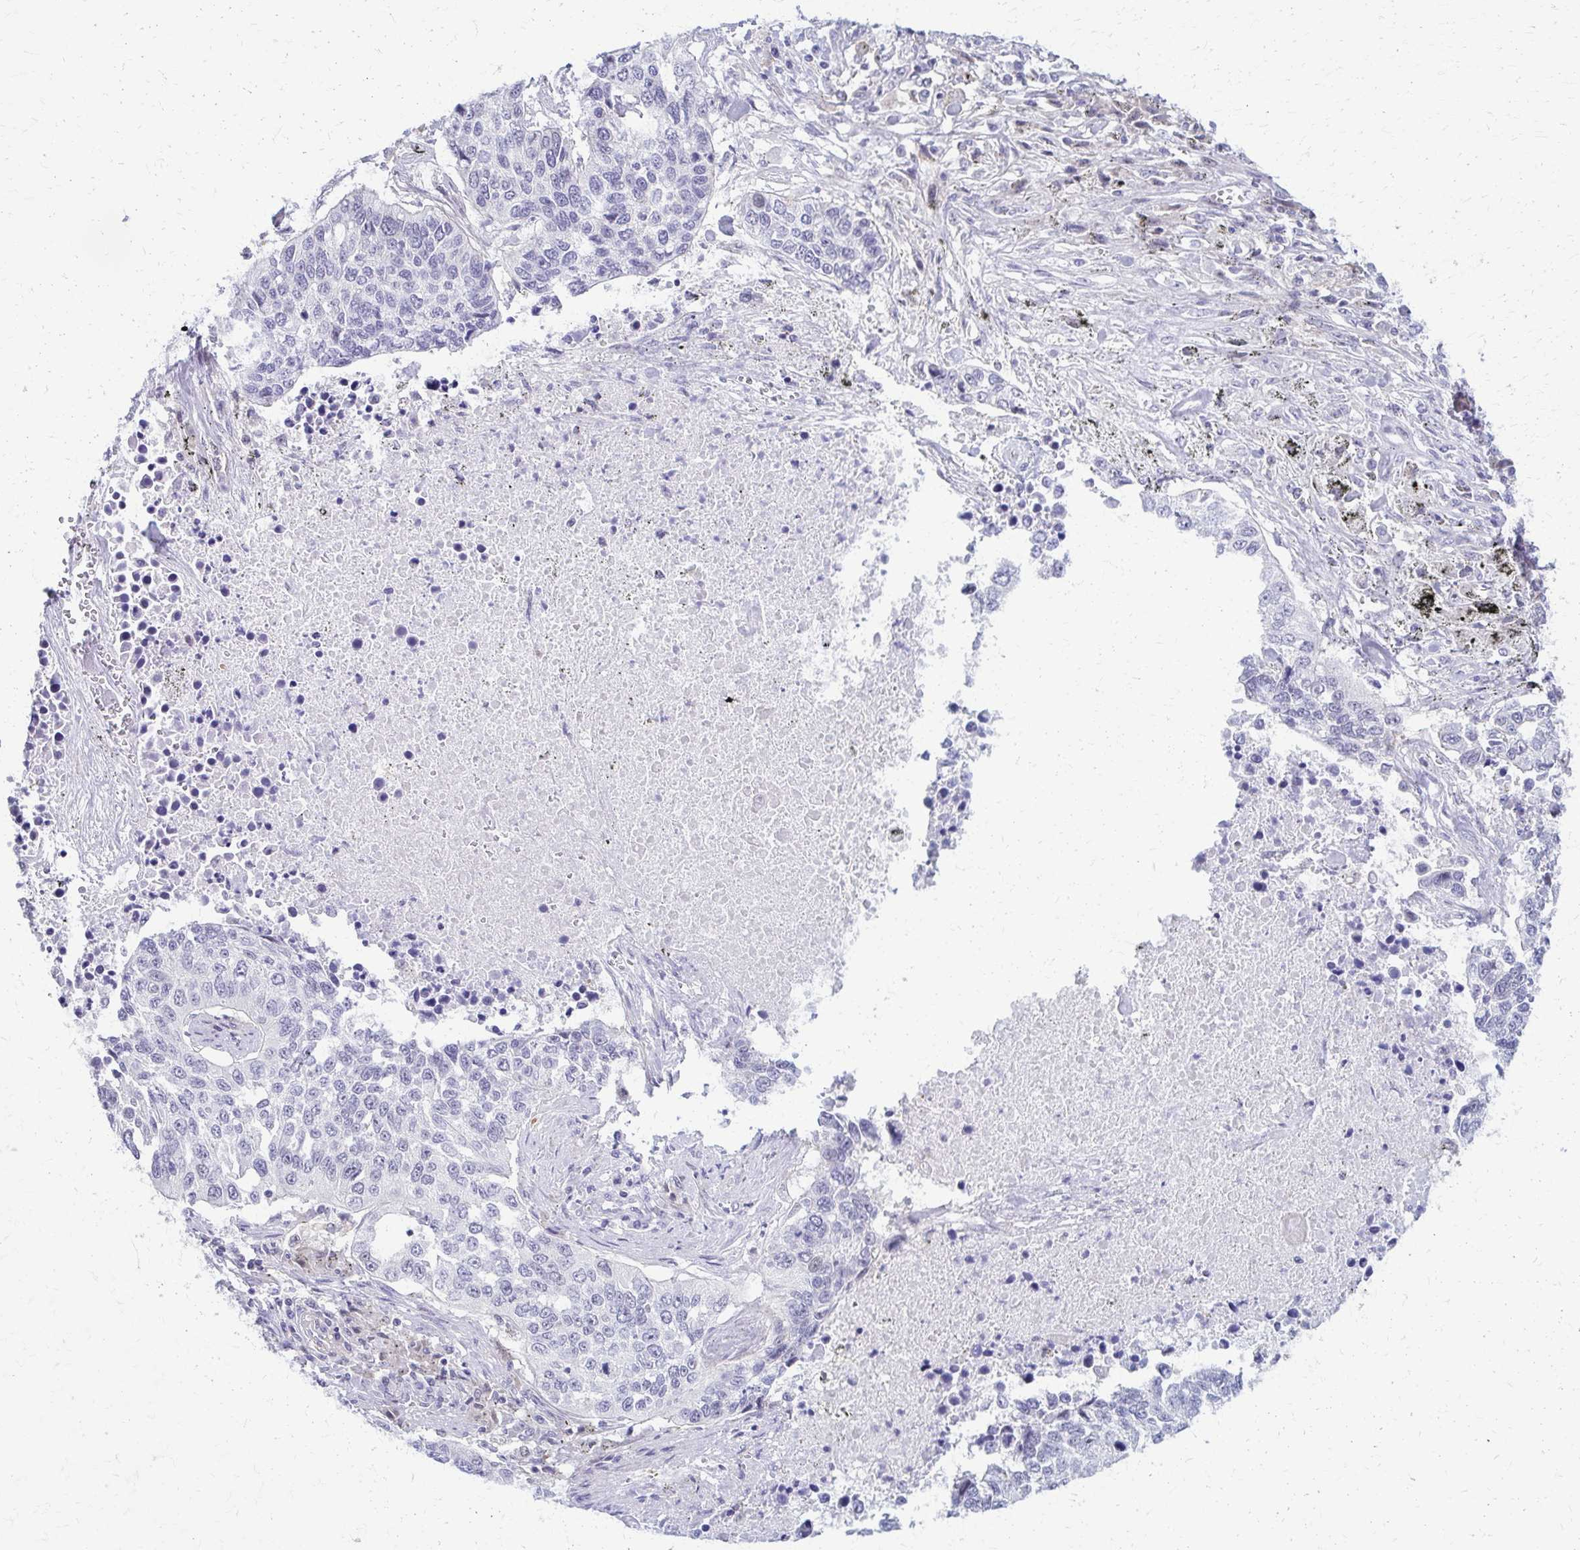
{"staining": {"intensity": "negative", "quantity": "none", "location": "none"}, "tissue": "lung cancer", "cell_type": "Tumor cells", "image_type": "cancer", "snomed": [{"axis": "morphology", "description": "Squamous cell carcinoma, NOS"}, {"axis": "topography", "description": "Lung"}], "caption": "The micrograph exhibits no significant positivity in tumor cells of lung cancer (squamous cell carcinoma). Nuclei are stained in blue.", "gene": "RHOBTB2", "patient": {"sex": "male", "age": 62}}